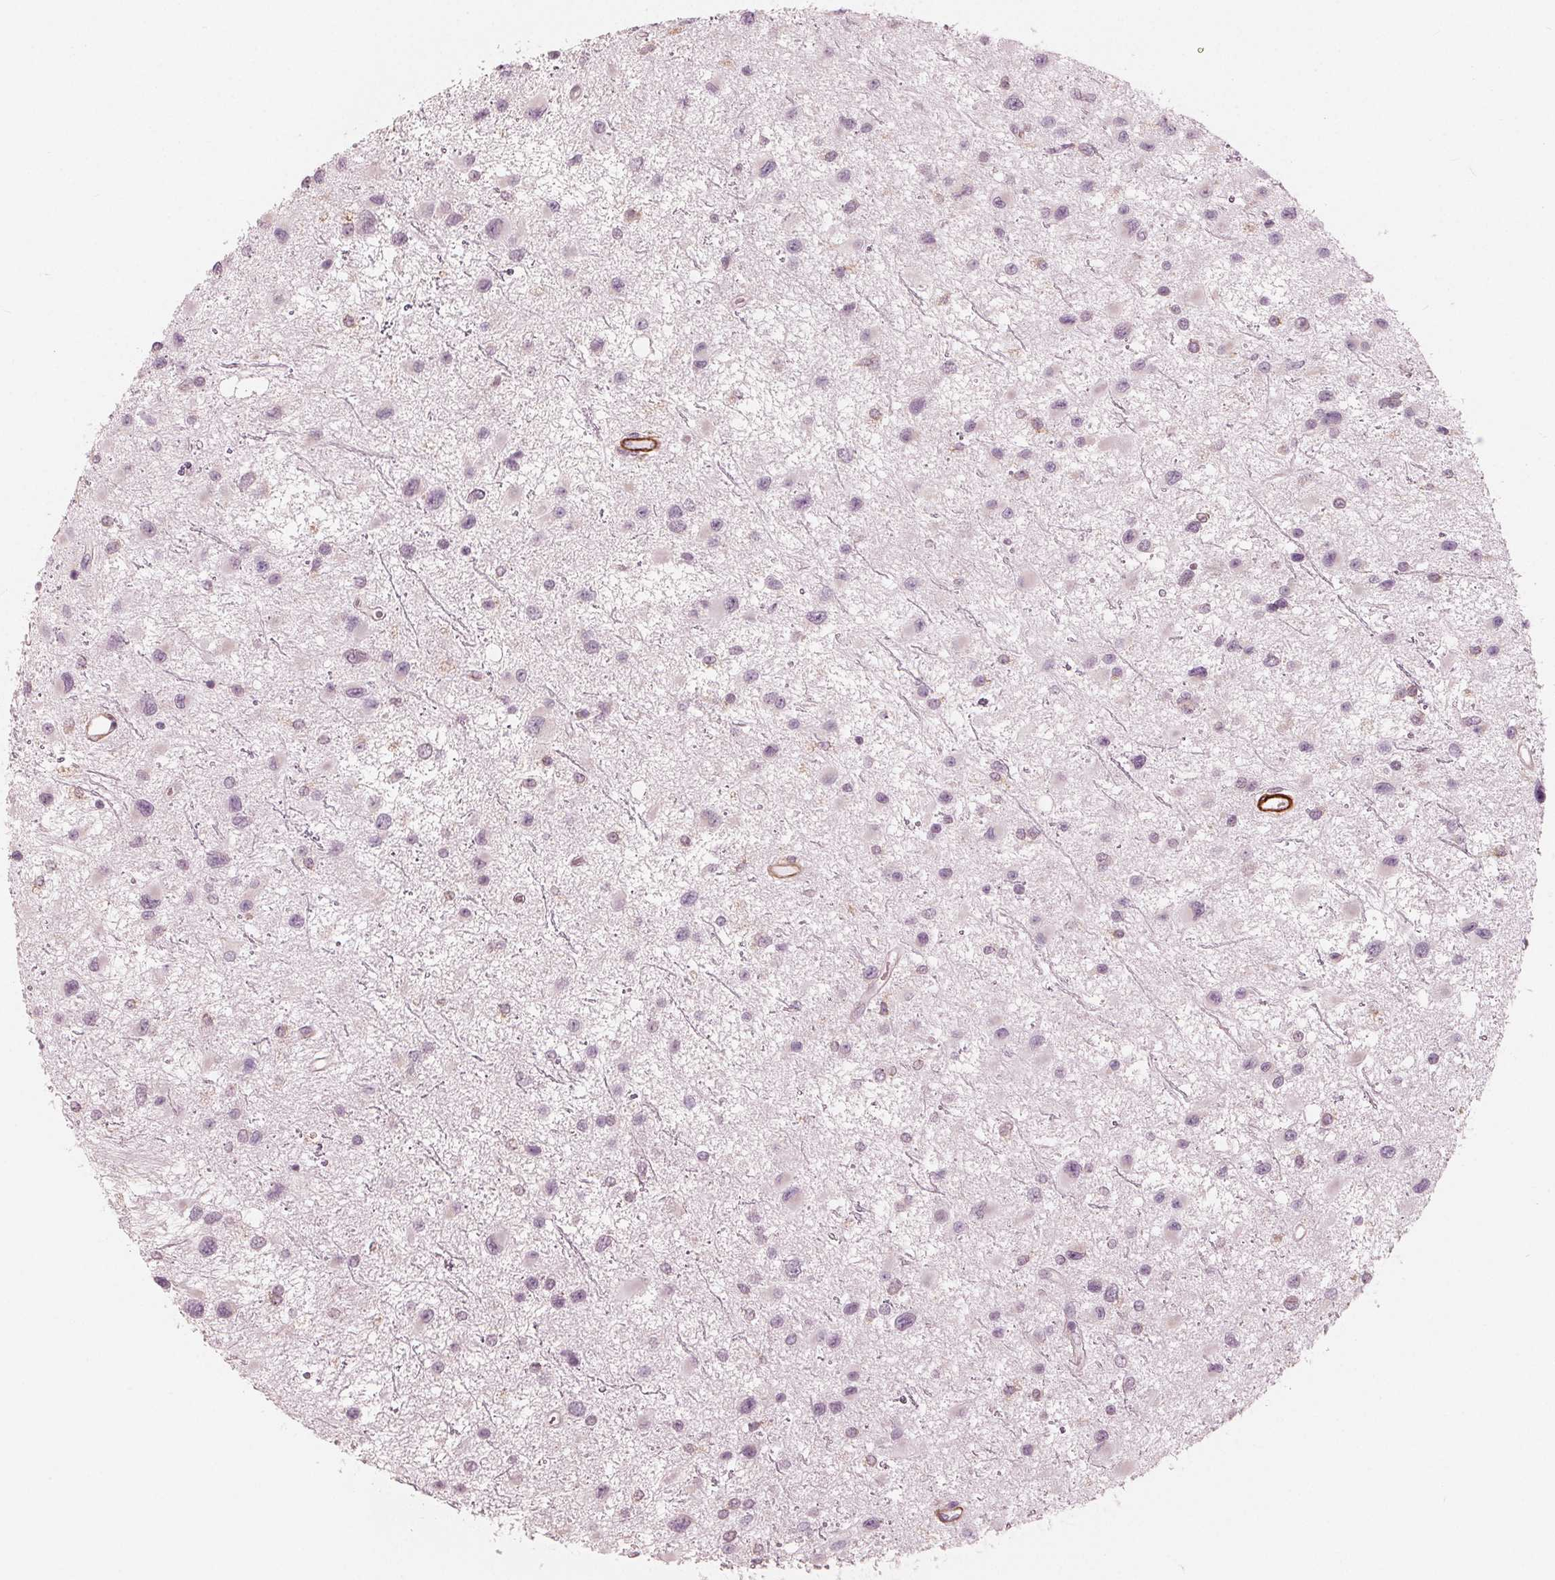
{"staining": {"intensity": "negative", "quantity": "none", "location": "none"}, "tissue": "glioma", "cell_type": "Tumor cells", "image_type": "cancer", "snomed": [{"axis": "morphology", "description": "Glioma, malignant, Low grade"}, {"axis": "topography", "description": "Brain"}], "caption": "Malignant glioma (low-grade) was stained to show a protein in brown. There is no significant expression in tumor cells.", "gene": "MIER3", "patient": {"sex": "female", "age": 32}}